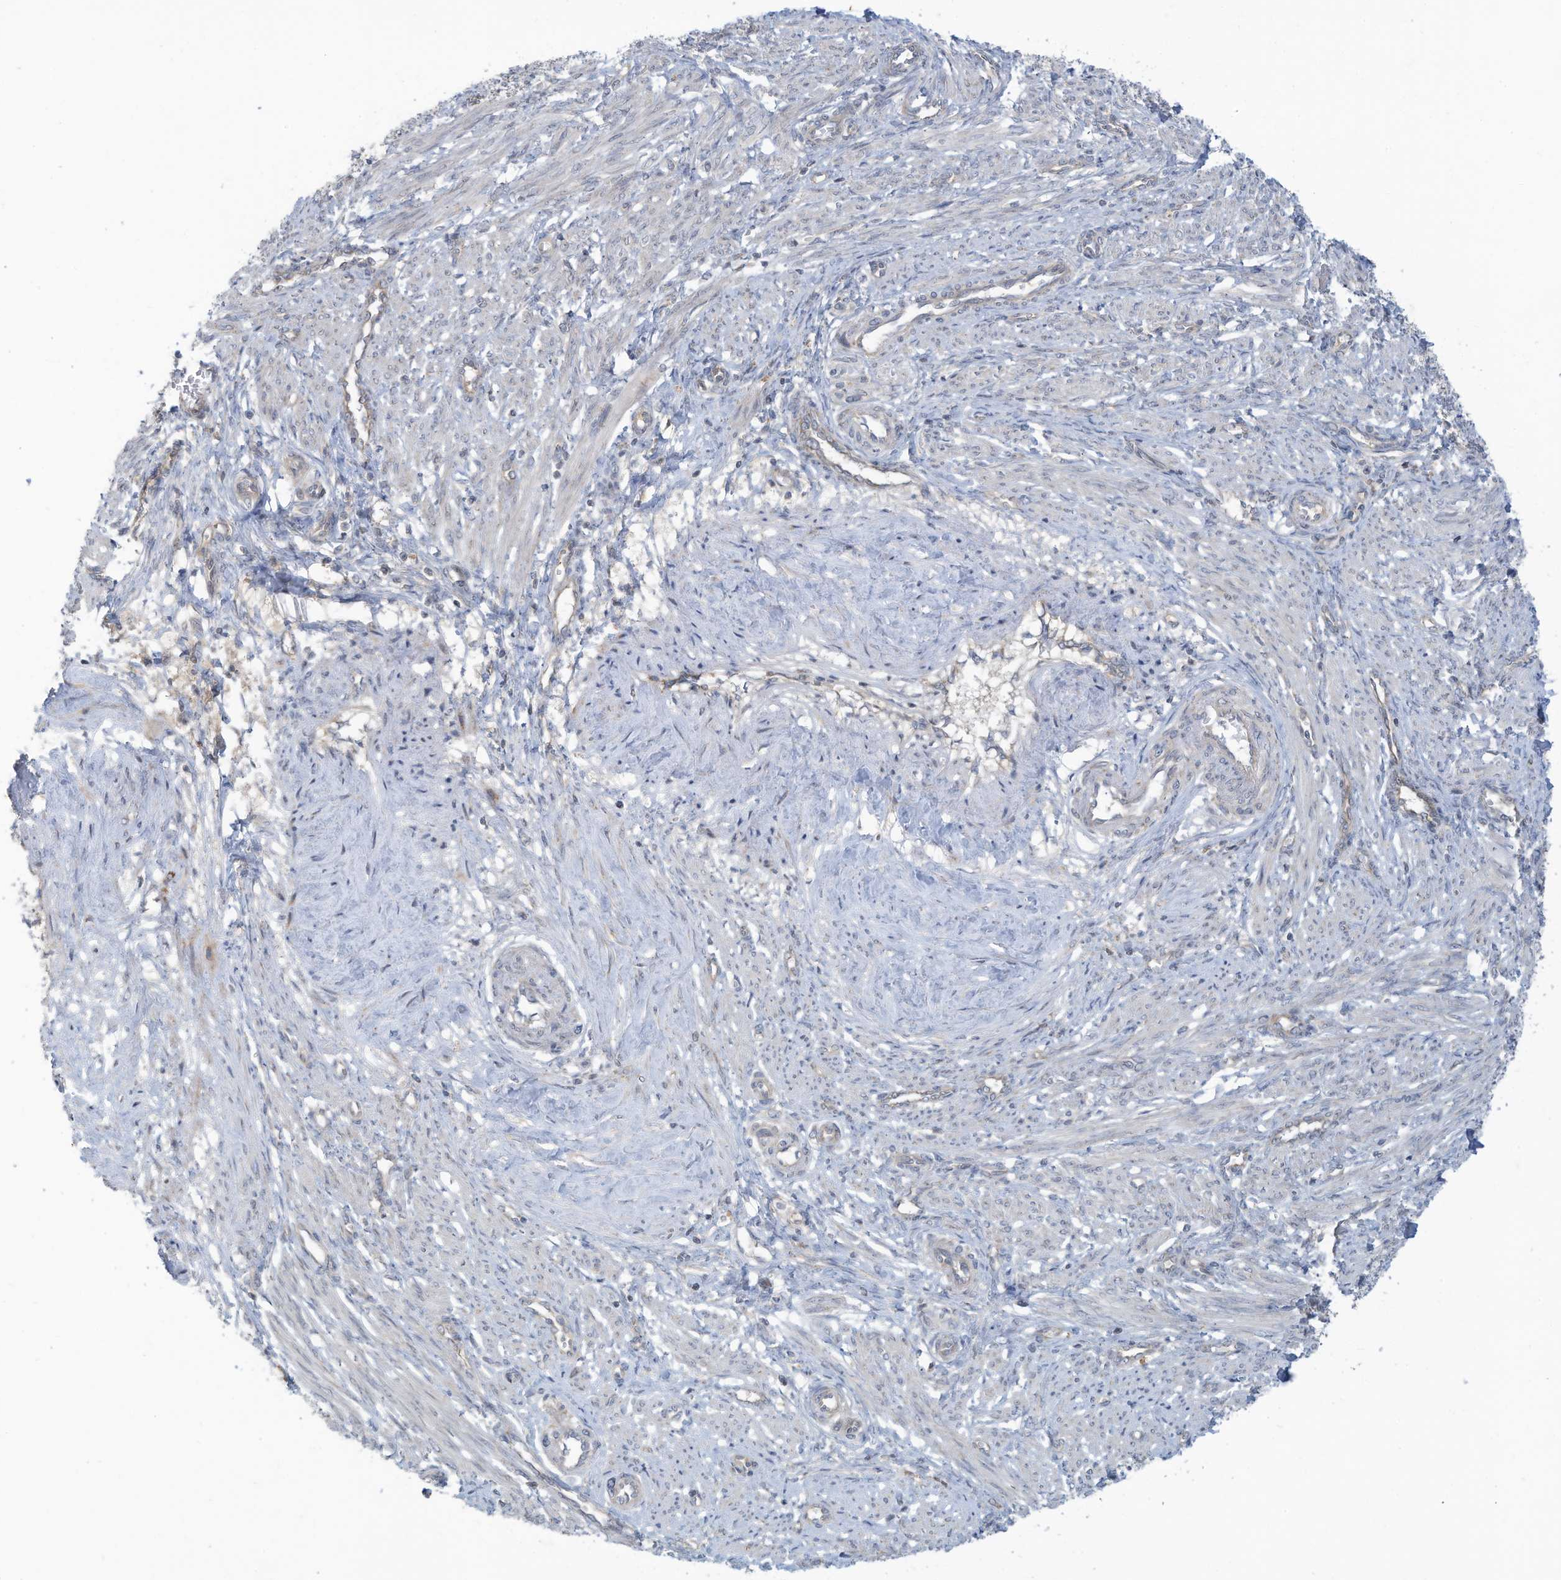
{"staining": {"intensity": "weak", "quantity": "<25%", "location": "cytoplasmic/membranous"}, "tissue": "smooth muscle", "cell_type": "Smooth muscle cells", "image_type": "normal", "snomed": [{"axis": "morphology", "description": "Normal tissue, NOS"}, {"axis": "topography", "description": "Endometrium"}], "caption": "IHC histopathology image of normal smooth muscle: human smooth muscle stained with DAB exhibits no significant protein expression in smooth muscle cells.", "gene": "SCGB1D2", "patient": {"sex": "female", "age": 33}}